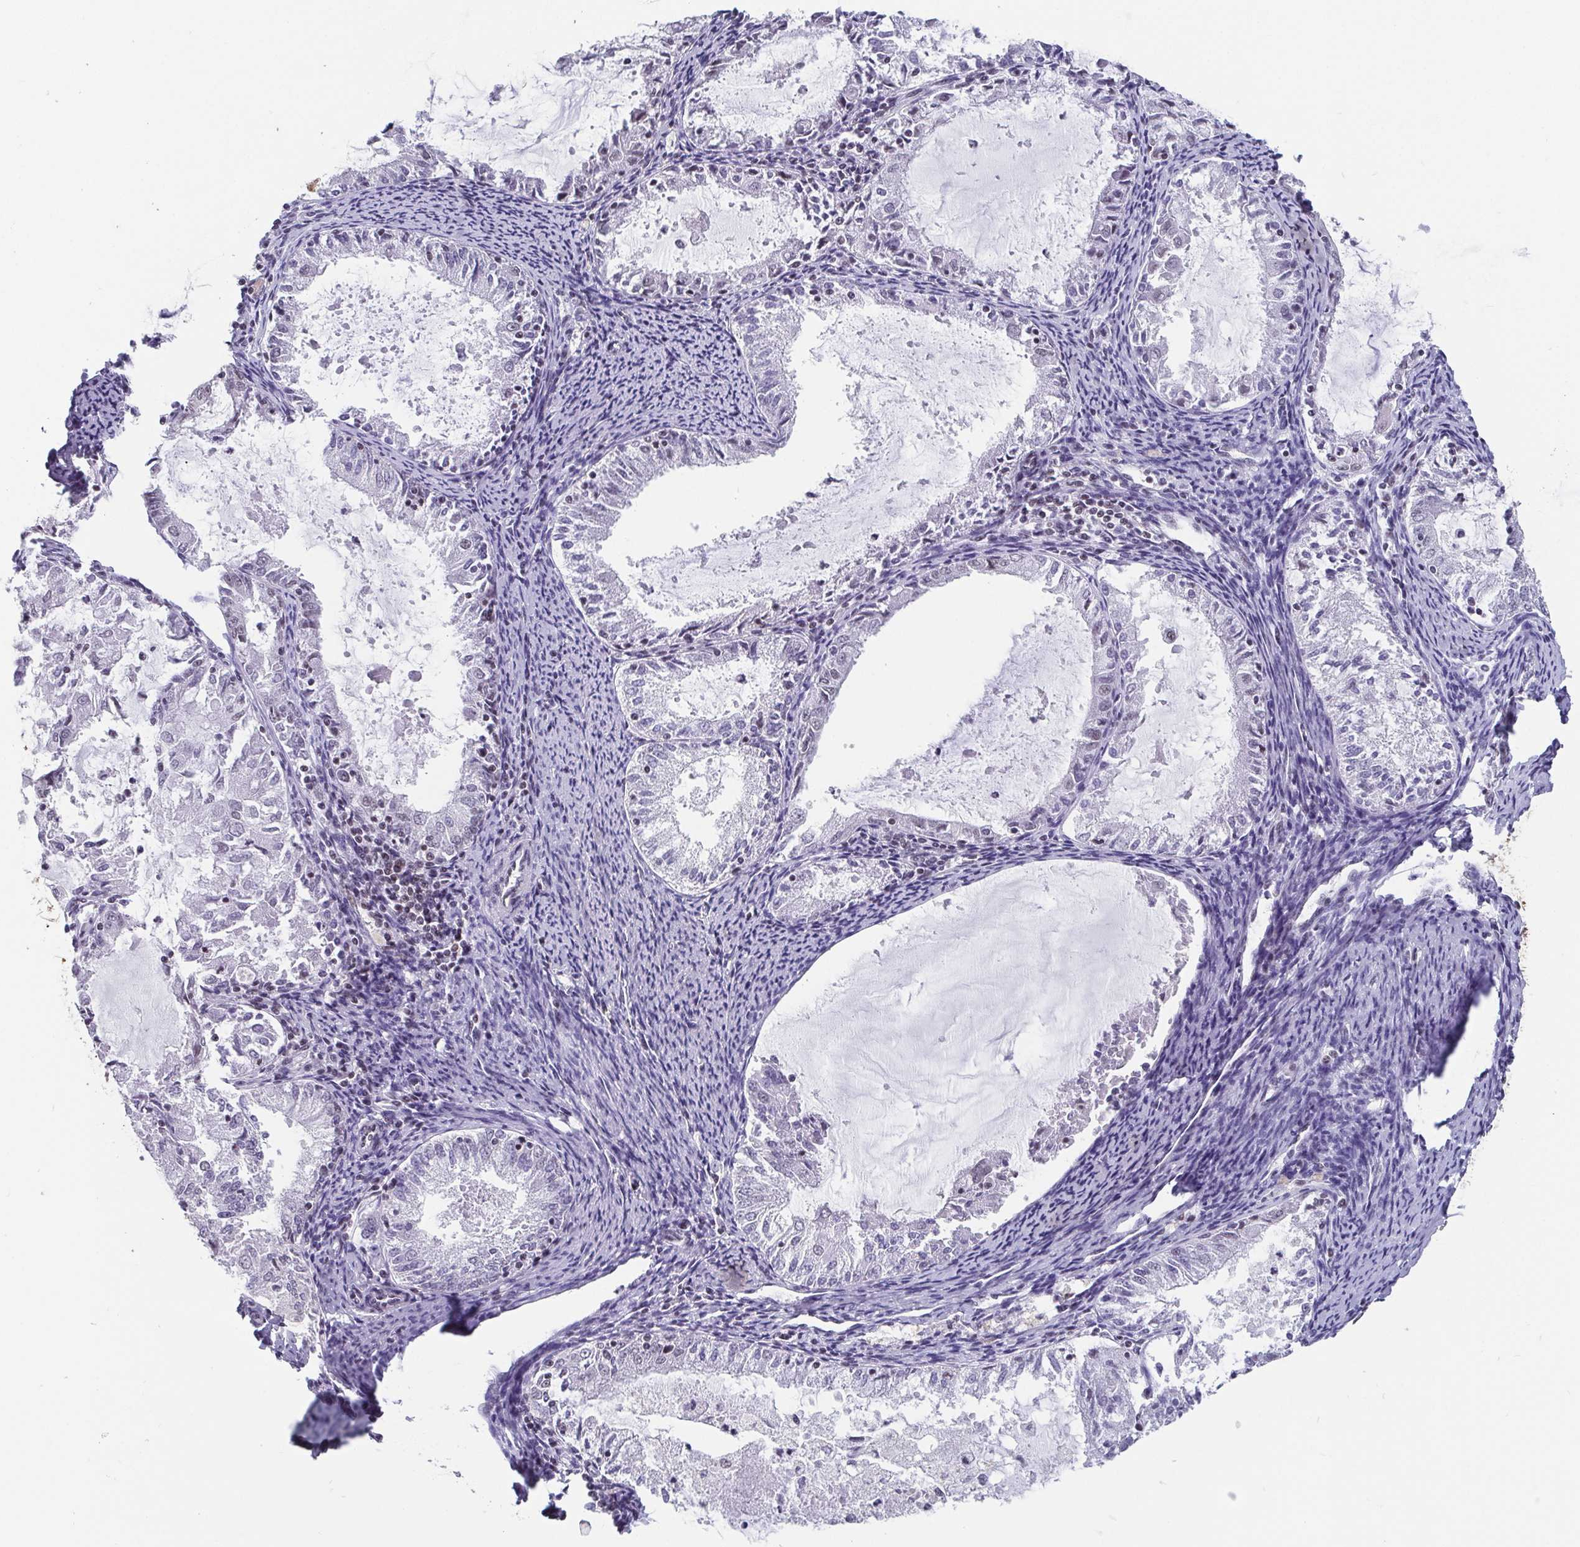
{"staining": {"intensity": "negative", "quantity": "none", "location": "none"}, "tissue": "endometrial cancer", "cell_type": "Tumor cells", "image_type": "cancer", "snomed": [{"axis": "morphology", "description": "Adenocarcinoma, NOS"}, {"axis": "topography", "description": "Endometrium"}], "caption": "A high-resolution micrograph shows immunohistochemistry staining of endometrial adenocarcinoma, which displays no significant staining in tumor cells.", "gene": "CTCF", "patient": {"sex": "female", "age": 57}}